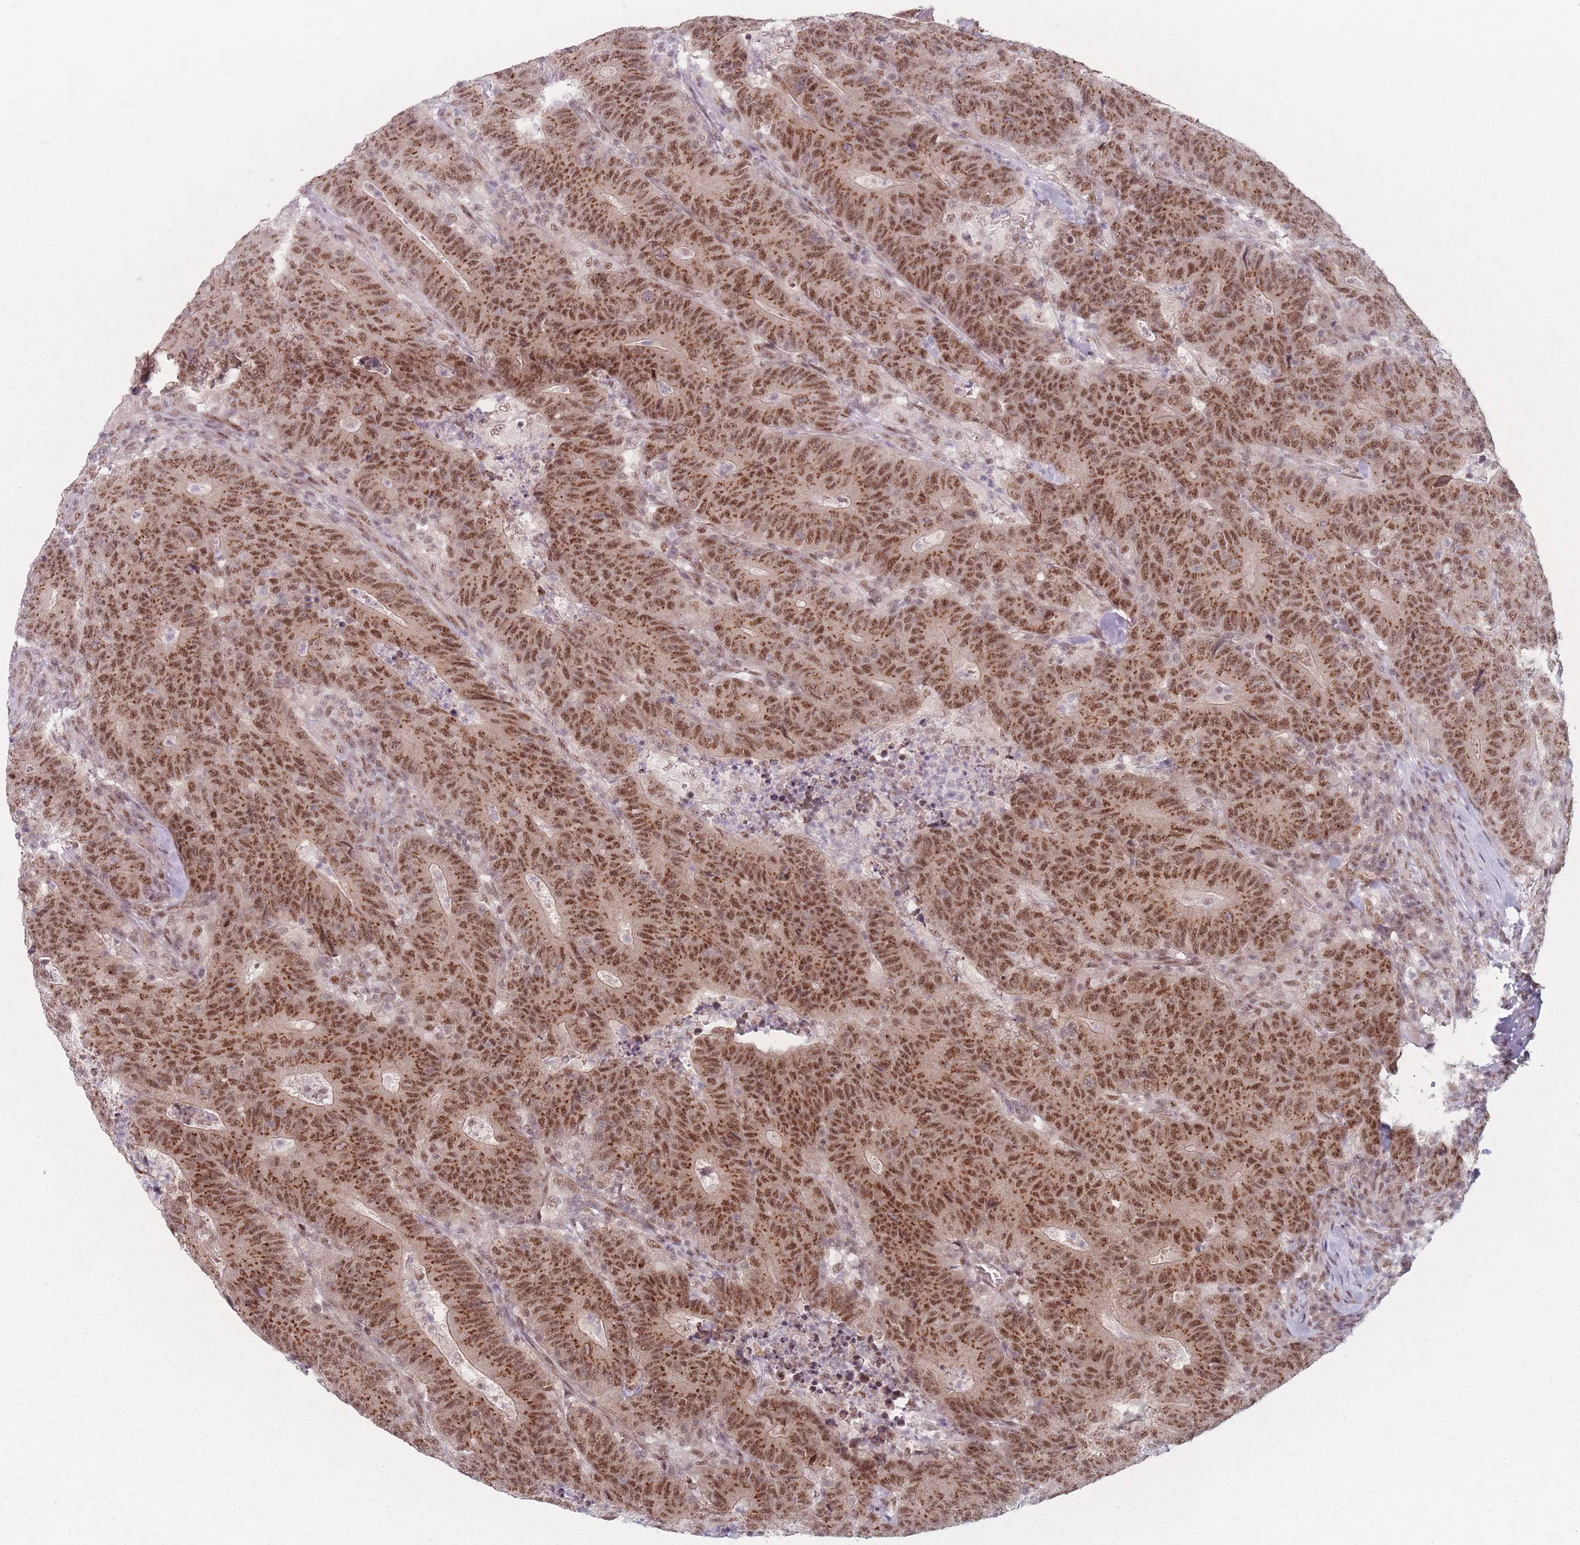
{"staining": {"intensity": "moderate", "quantity": ">75%", "location": "nuclear"}, "tissue": "colorectal cancer", "cell_type": "Tumor cells", "image_type": "cancer", "snomed": [{"axis": "morphology", "description": "Adenocarcinoma, NOS"}, {"axis": "topography", "description": "Colon"}], "caption": "Protein expression analysis of colorectal cancer (adenocarcinoma) displays moderate nuclear expression in approximately >75% of tumor cells.", "gene": "ZC3H14", "patient": {"sex": "female", "age": 75}}